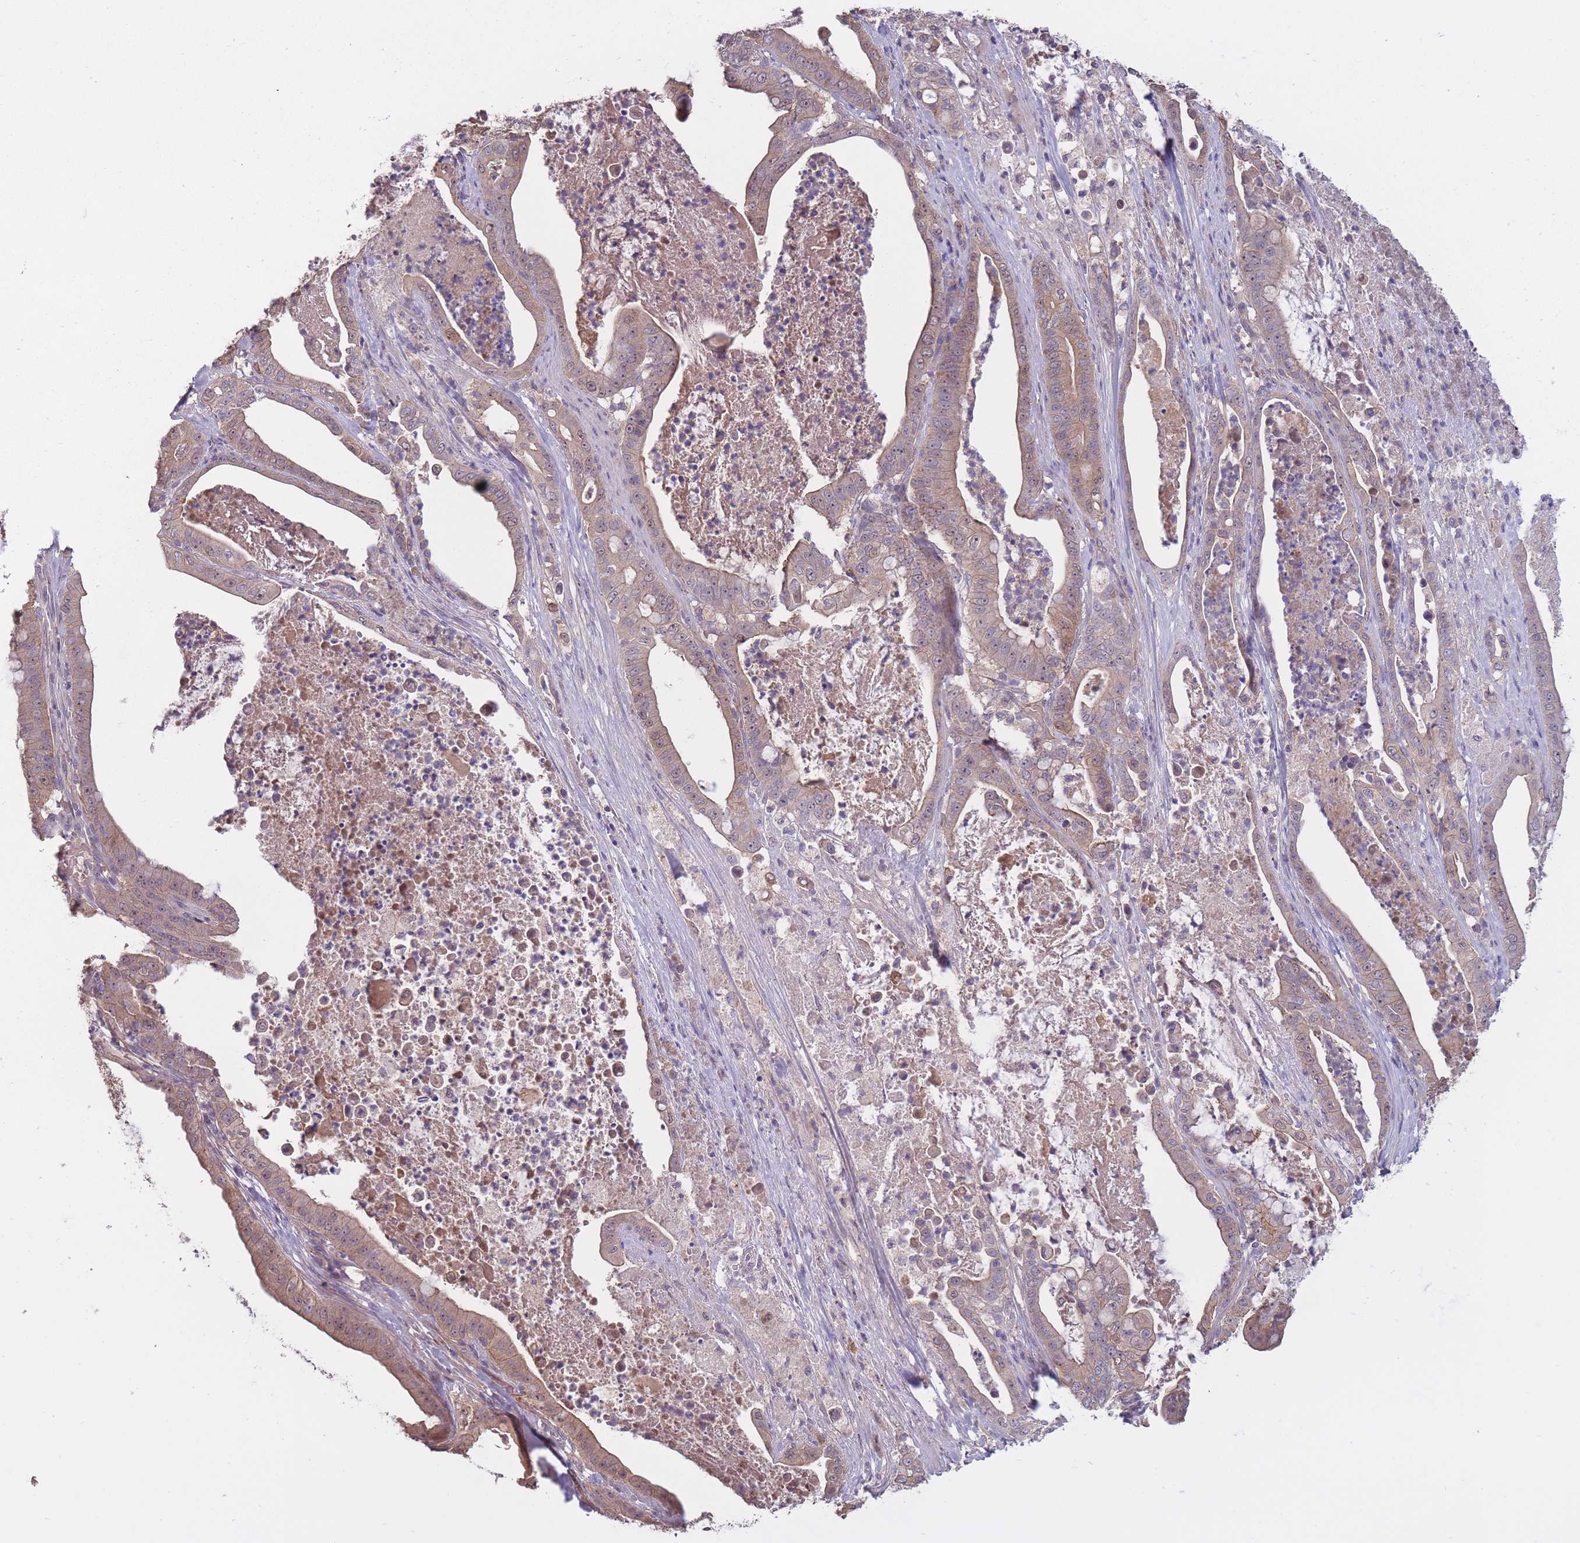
{"staining": {"intensity": "moderate", "quantity": ">75%", "location": "cytoplasmic/membranous,nuclear"}, "tissue": "pancreatic cancer", "cell_type": "Tumor cells", "image_type": "cancer", "snomed": [{"axis": "morphology", "description": "Adenocarcinoma, NOS"}, {"axis": "topography", "description": "Pancreas"}], "caption": "Immunohistochemistry (IHC) (DAB (3,3'-diaminobenzidine)) staining of adenocarcinoma (pancreatic) exhibits moderate cytoplasmic/membranous and nuclear protein expression in about >75% of tumor cells.", "gene": "KIAA1755", "patient": {"sex": "male", "age": 71}}